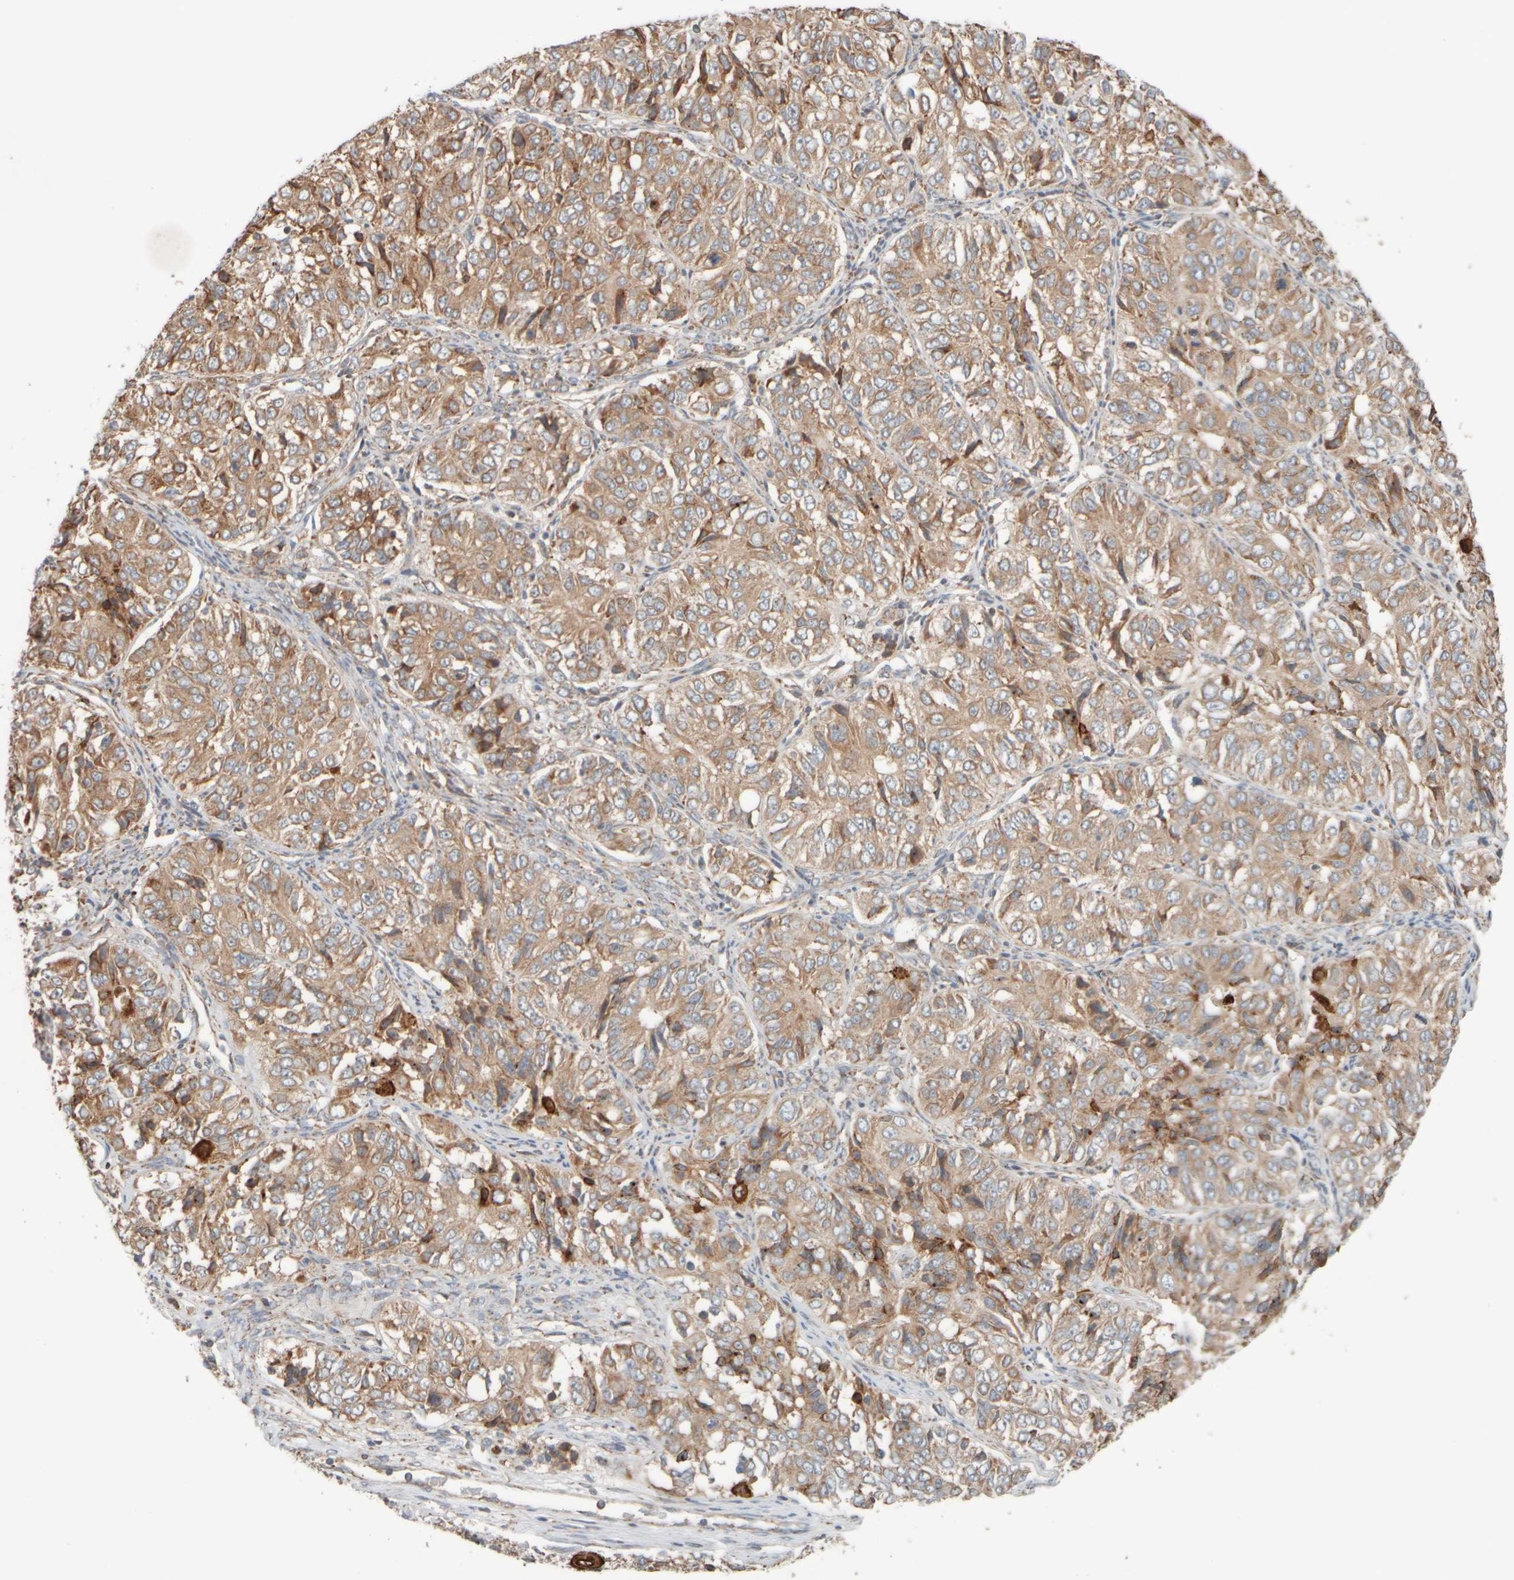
{"staining": {"intensity": "moderate", "quantity": ">75%", "location": "cytoplasmic/membranous"}, "tissue": "ovarian cancer", "cell_type": "Tumor cells", "image_type": "cancer", "snomed": [{"axis": "morphology", "description": "Carcinoma, endometroid"}, {"axis": "topography", "description": "Ovary"}], "caption": "About >75% of tumor cells in human ovarian cancer (endometroid carcinoma) reveal moderate cytoplasmic/membranous protein staining as visualized by brown immunohistochemical staining.", "gene": "EIF2B3", "patient": {"sex": "female", "age": 51}}